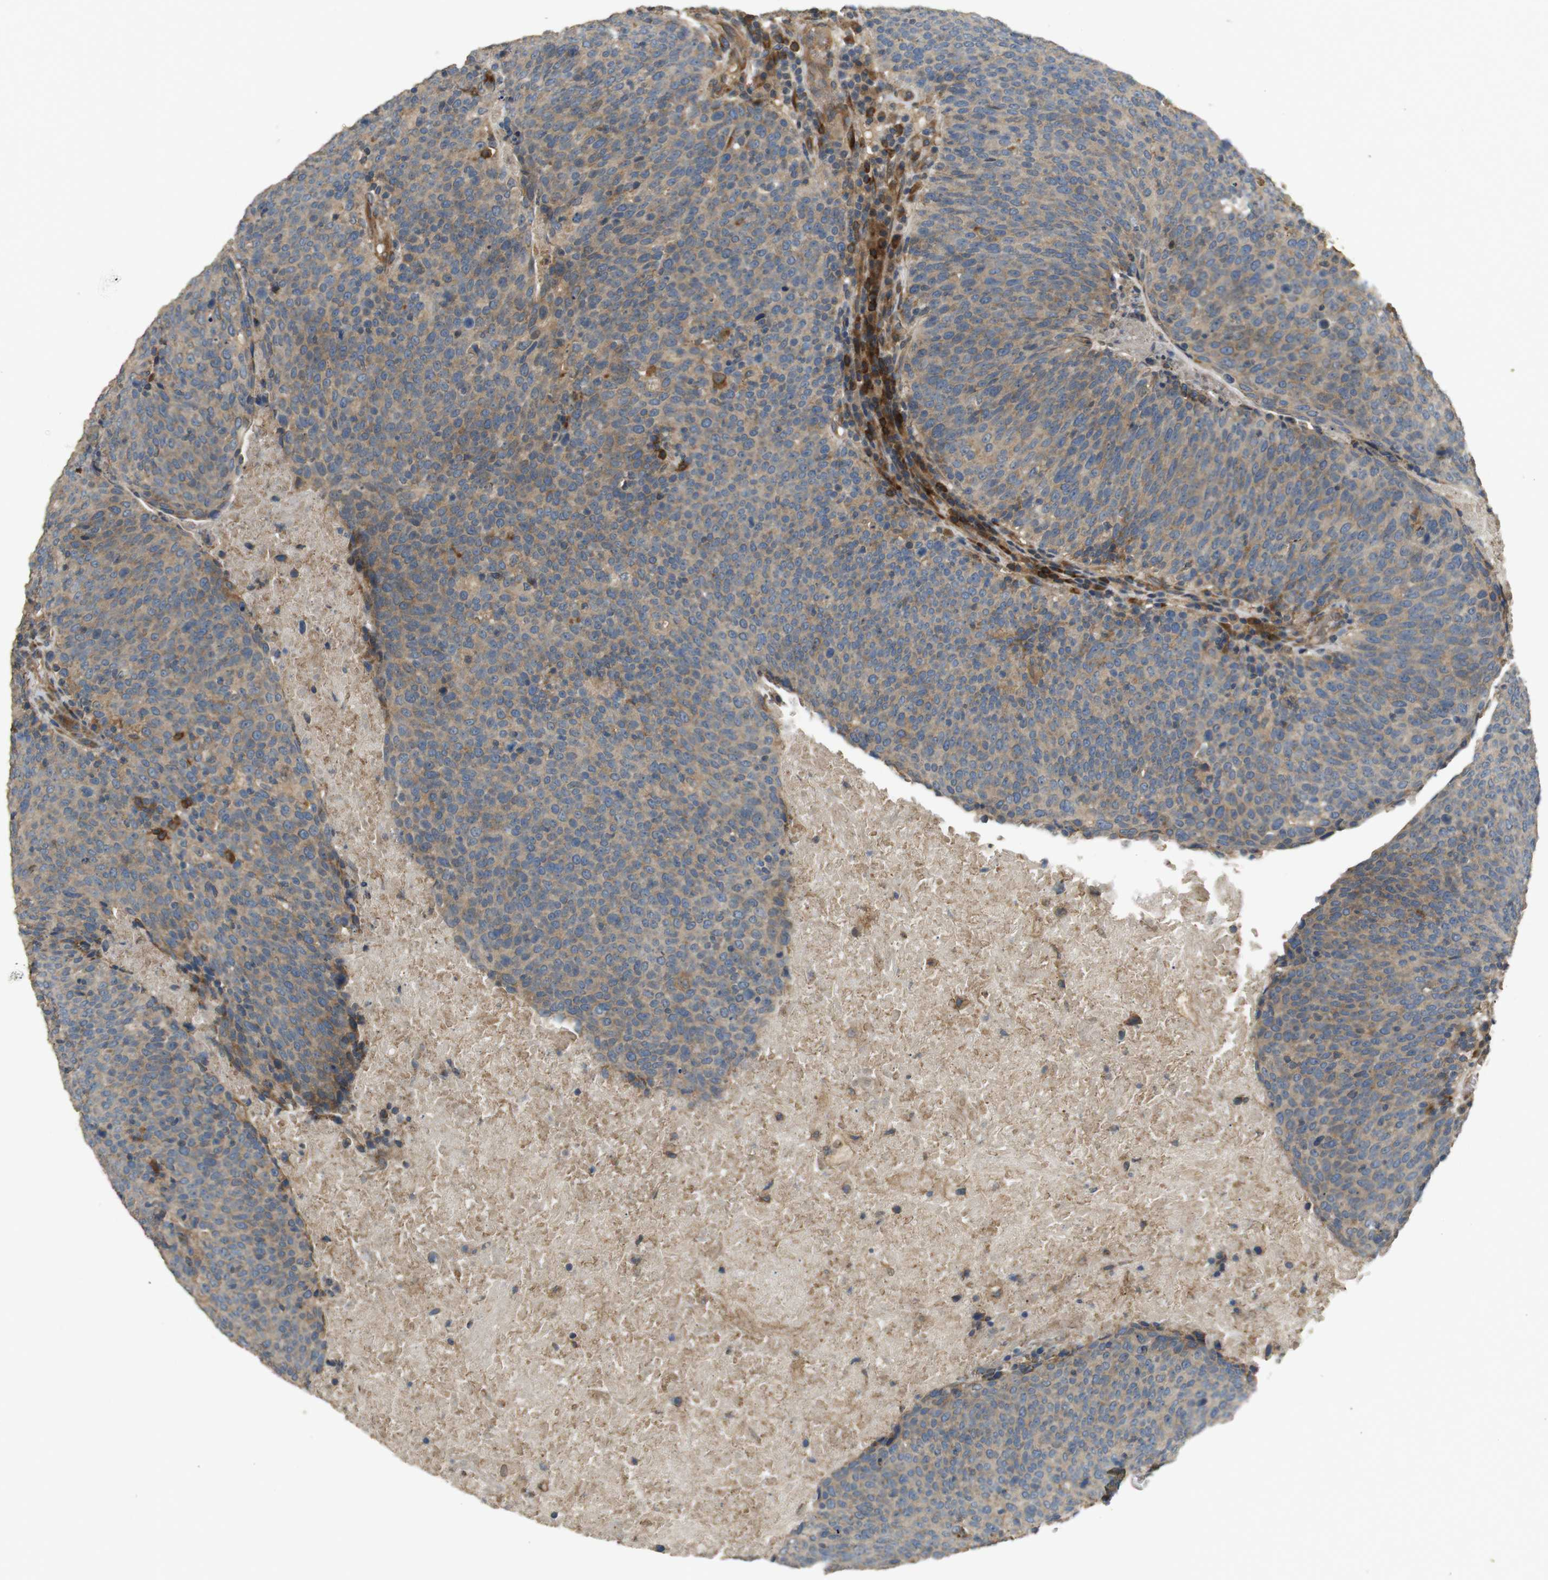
{"staining": {"intensity": "moderate", "quantity": ">75%", "location": "cytoplasmic/membranous"}, "tissue": "head and neck cancer", "cell_type": "Tumor cells", "image_type": "cancer", "snomed": [{"axis": "morphology", "description": "Squamous cell carcinoma, NOS"}, {"axis": "morphology", "description": "Squamous cell carcinoma, metastatic, NOS"}, {"axis": "topography", "description": "Lymph node"}, {"axis": "topography", "description": "Head-Neck"}], "caption": "IHC photomicrograph of human head and neck cancer (metastatic squamous cell carcinoma) stained for a protein (brown), which reveals medium levels of moderate cytoplasmic/membranous staining in approximately >75% of tumor cells.", "gene": "ARHGAP24", "patient": {"sex": "male", "age": 62}}